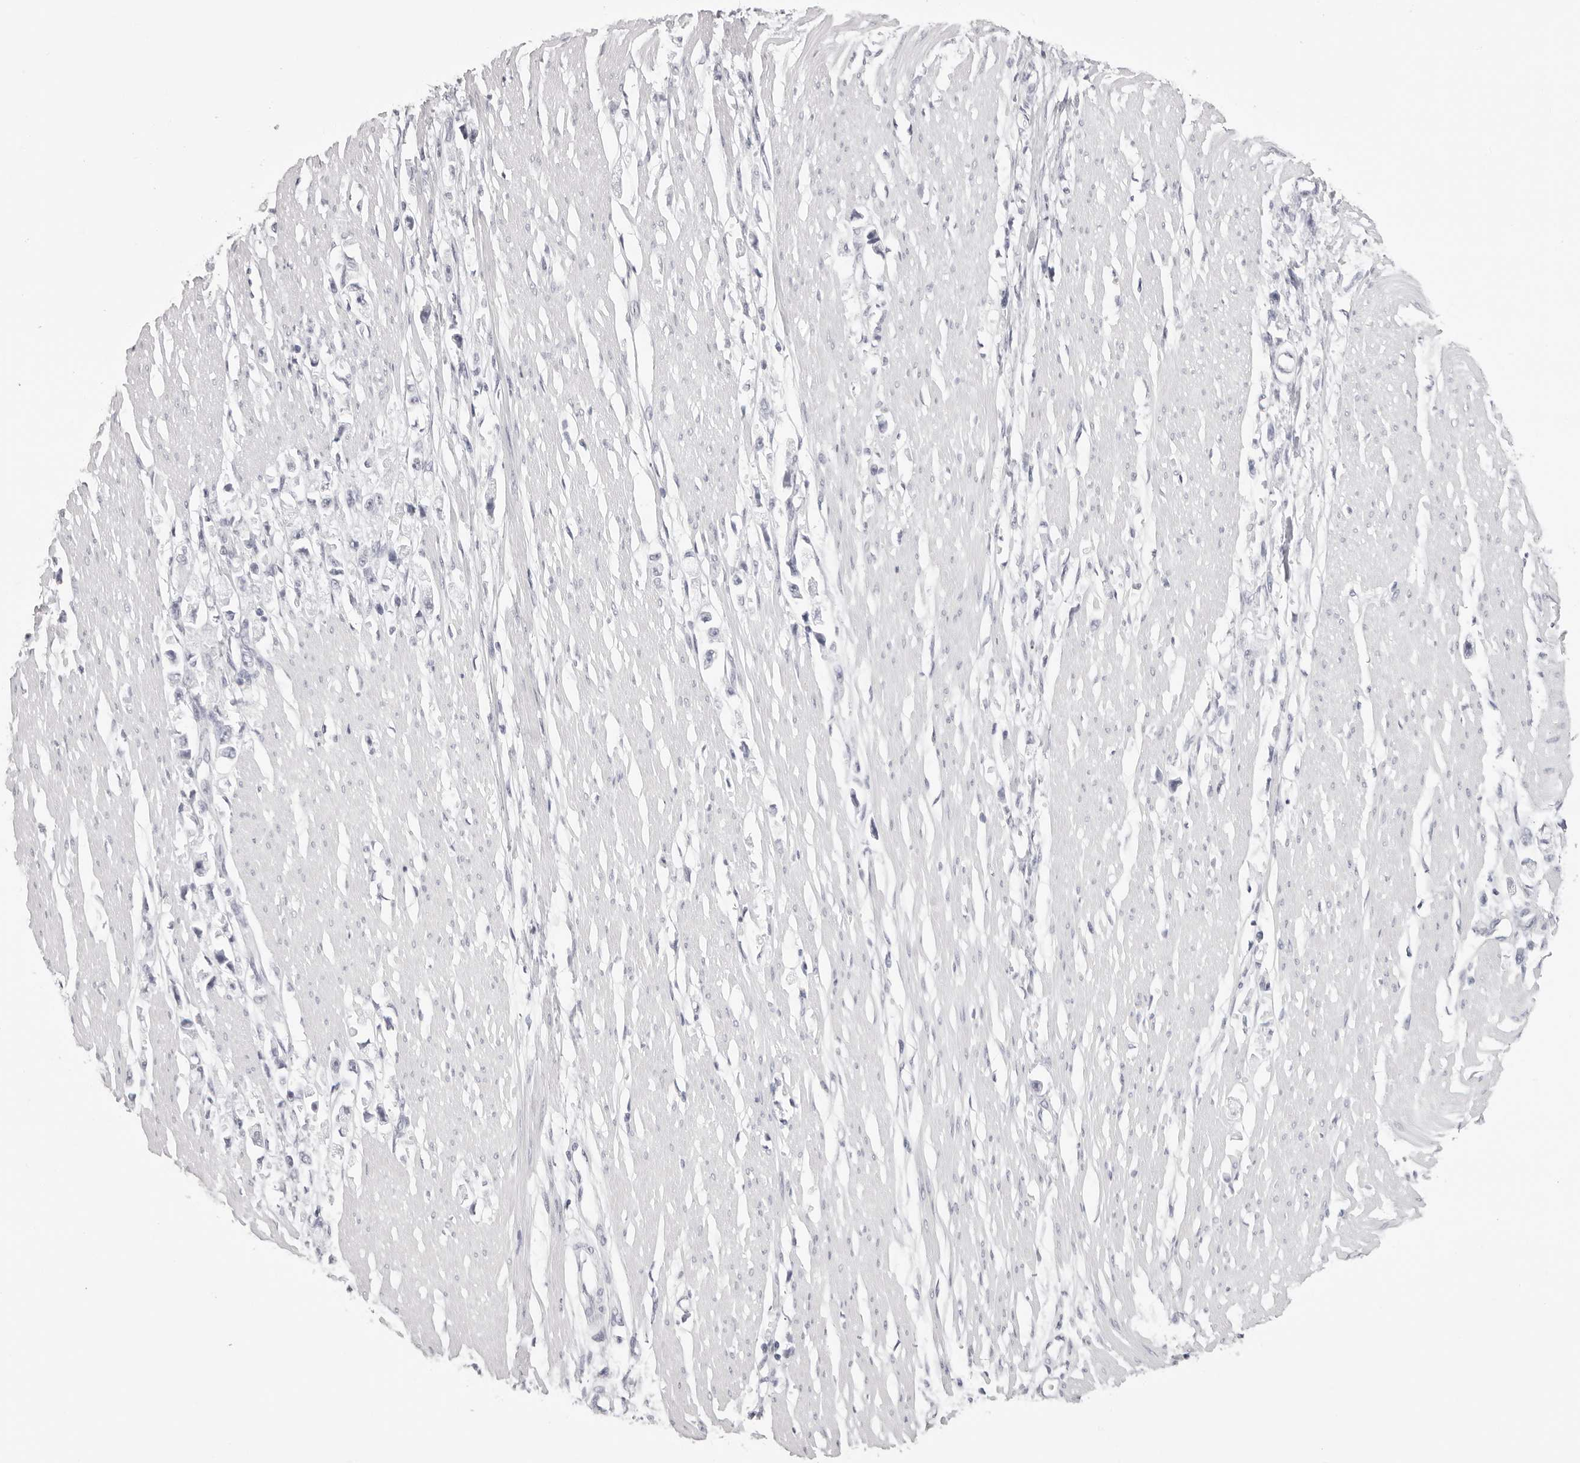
{"staining": {"intensity": "negative", "quantity": "none", "location": "none"}, "tissue": "stomach cancer", "cell_type": "Tumor cells", "image_type": "cancer", "snomed": [{"axis": "morphology", "description": "Adenocarcinoma, NOS"}, {"axis": "topography", "description": "Stomach"}], "caption": "Immunohistochemistry photomicrograph of stomach cancer stained for a protein (brown), which reveals no expression in tumor cells.", "gene": "RHO", "patient": {"sex": "female", "age": 59}}